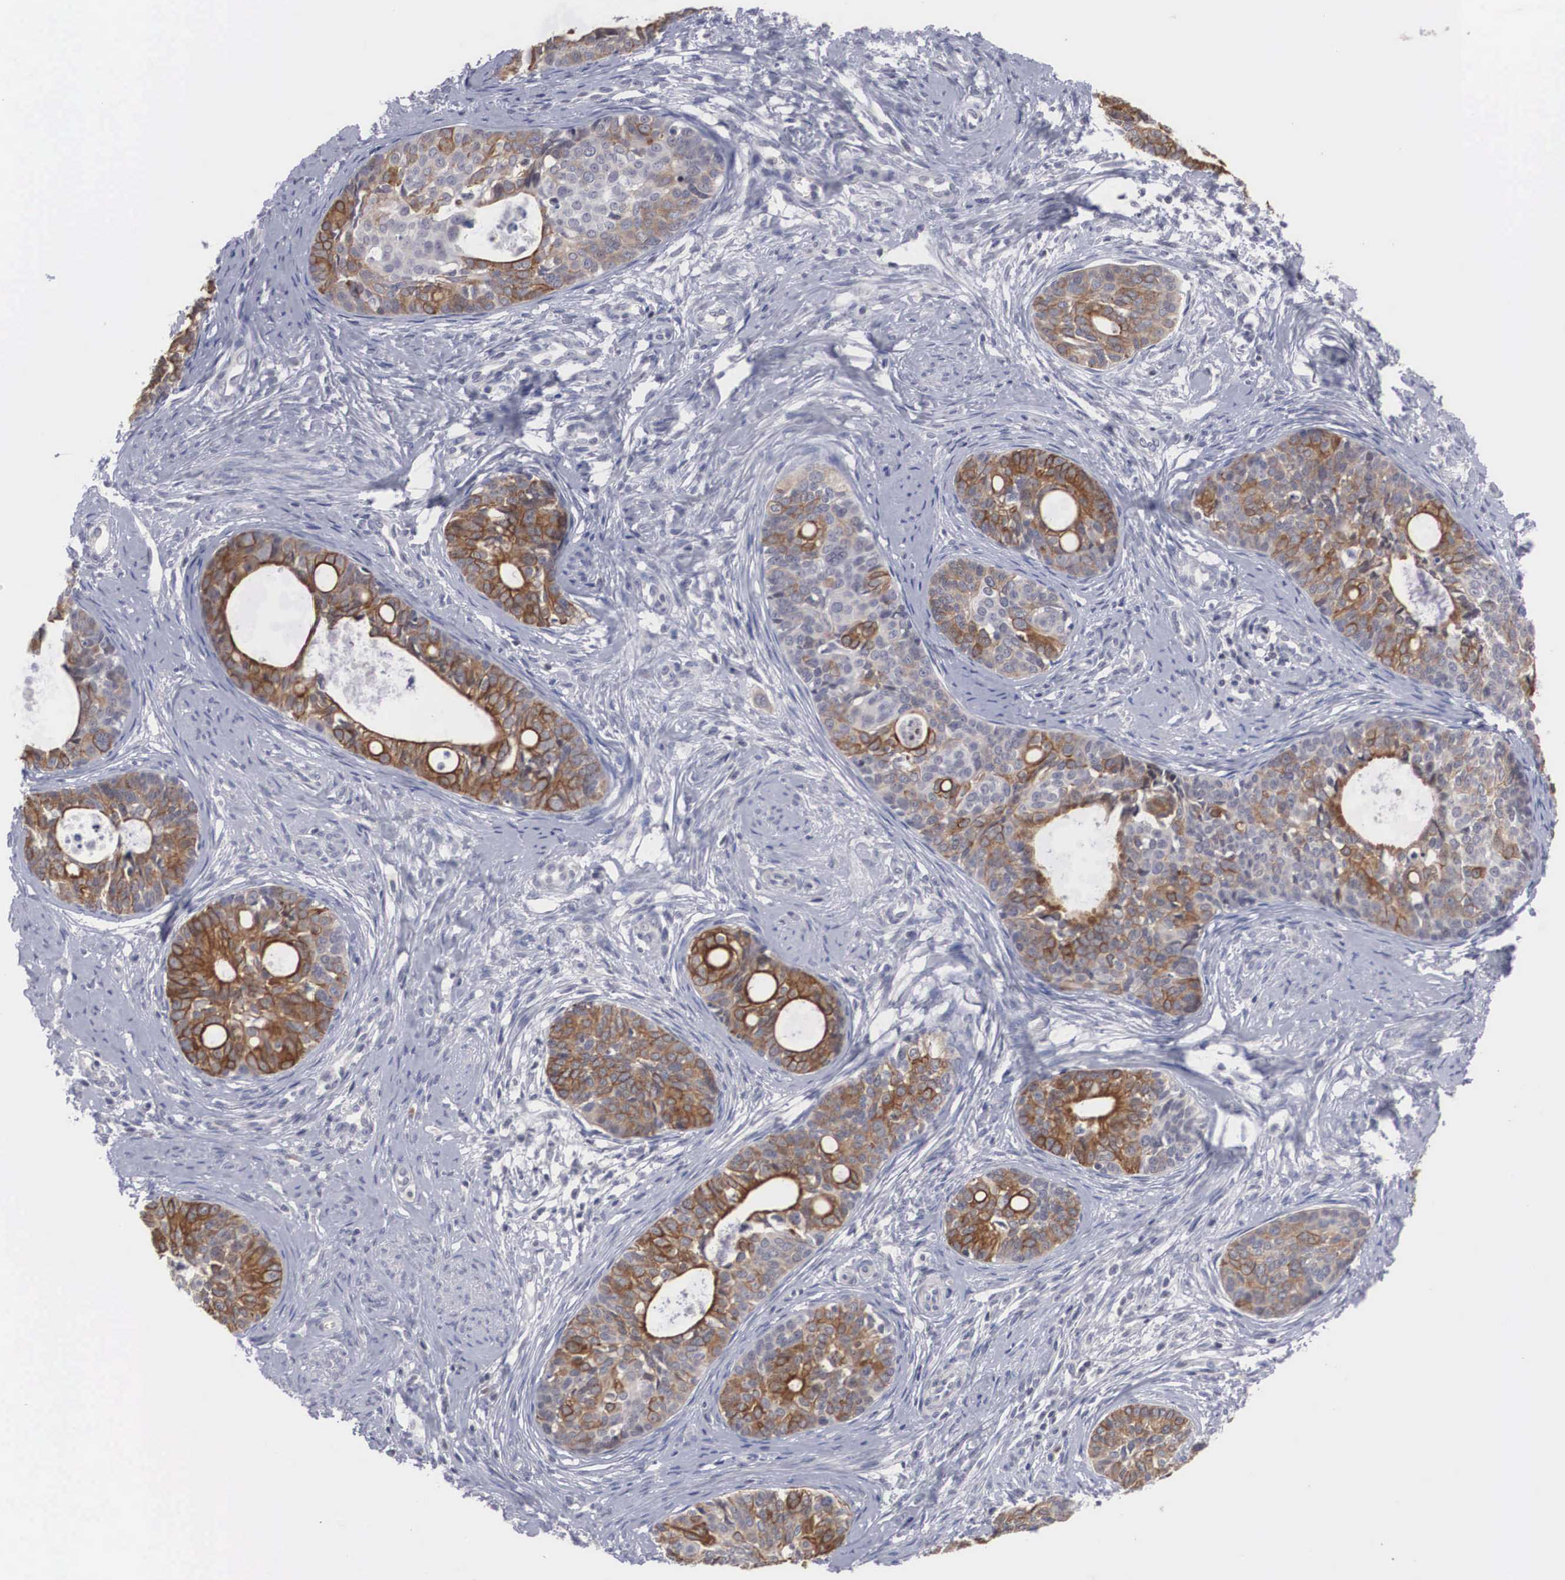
{"staining": {"intensity": "strong", "quantity": "25%-75%", "location": "cytoplasmic/membranous"}, "tissue": "cervical cancer", "cell_type": "Tumor cells", "image_type": "cancer", "snomed": [{"axis": "morphology", "description": "Squamous cell carcinoma, NOS"}, {"axis": "topography", "description": "Cervix"}], "caption": "The histopathology image shows a brown stain indicating the presence of a protein in the cytoplasmic/membranous of tumor cells in cervical squamous cell carcinoma. The protein is stained brown, and the nuclei are stained in blue (DAB IHC with brightfield microscopy, high magnification).", "gene": "WDR89", "patient": {"sex": "female", "age": 34}}